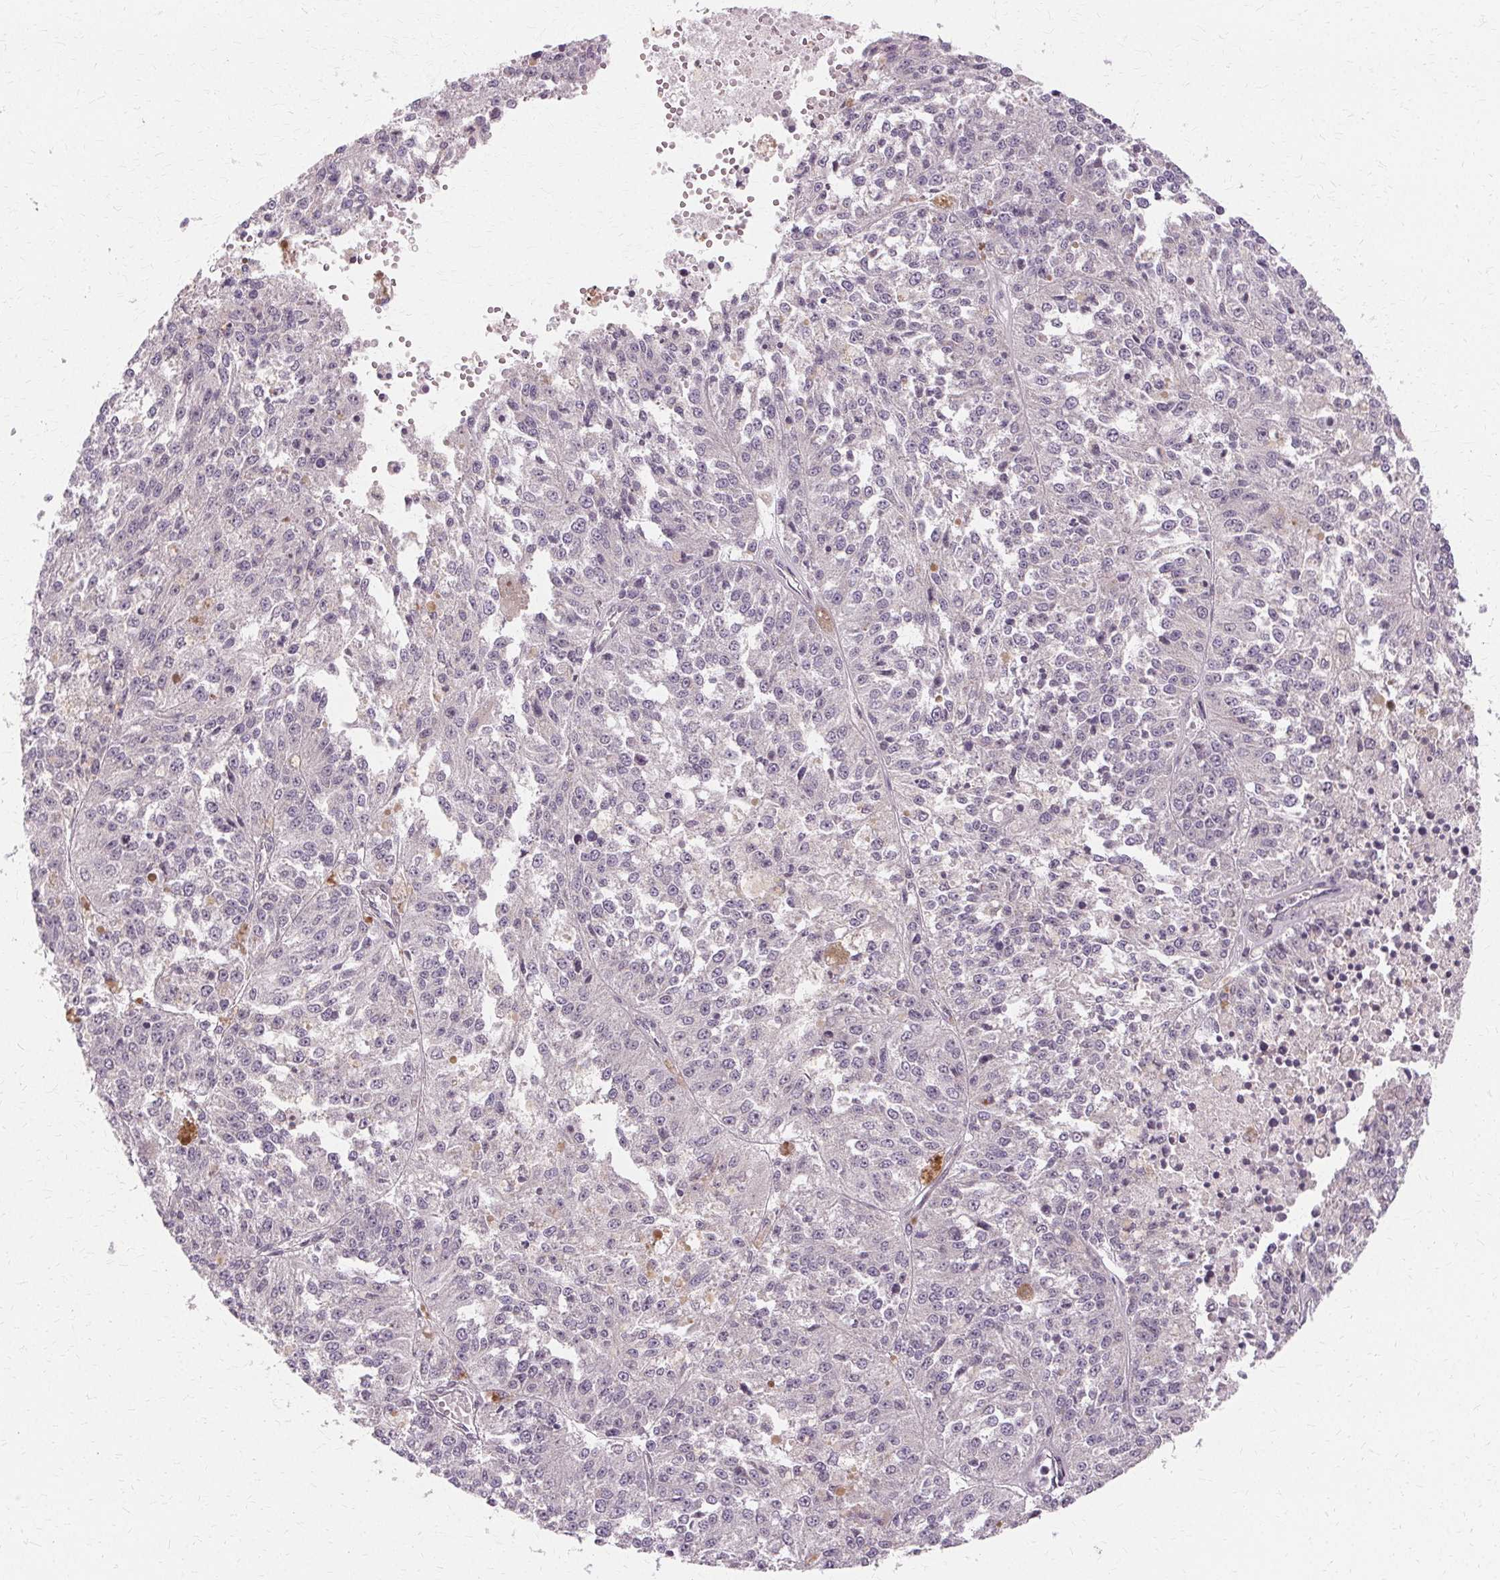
{"staining": {"intensity": "negative", "quantity": "none", "location": "none"}, "tissue": "melanoma", "cell_type": "Tumor cells", "image_type": "cancer", "snomed": [{"axis": "morphology", "description": "Malignant melanoma, Metastatic site"}, {"axis": "topography", "description": "Lymph node"}], "caption": "Photomicrograph shows no protein positivity in tumor cells of malignant melanoma (metastatic site) tissue.", "gene": "USP8", "patient": {"sex": "female", "age": 64}}